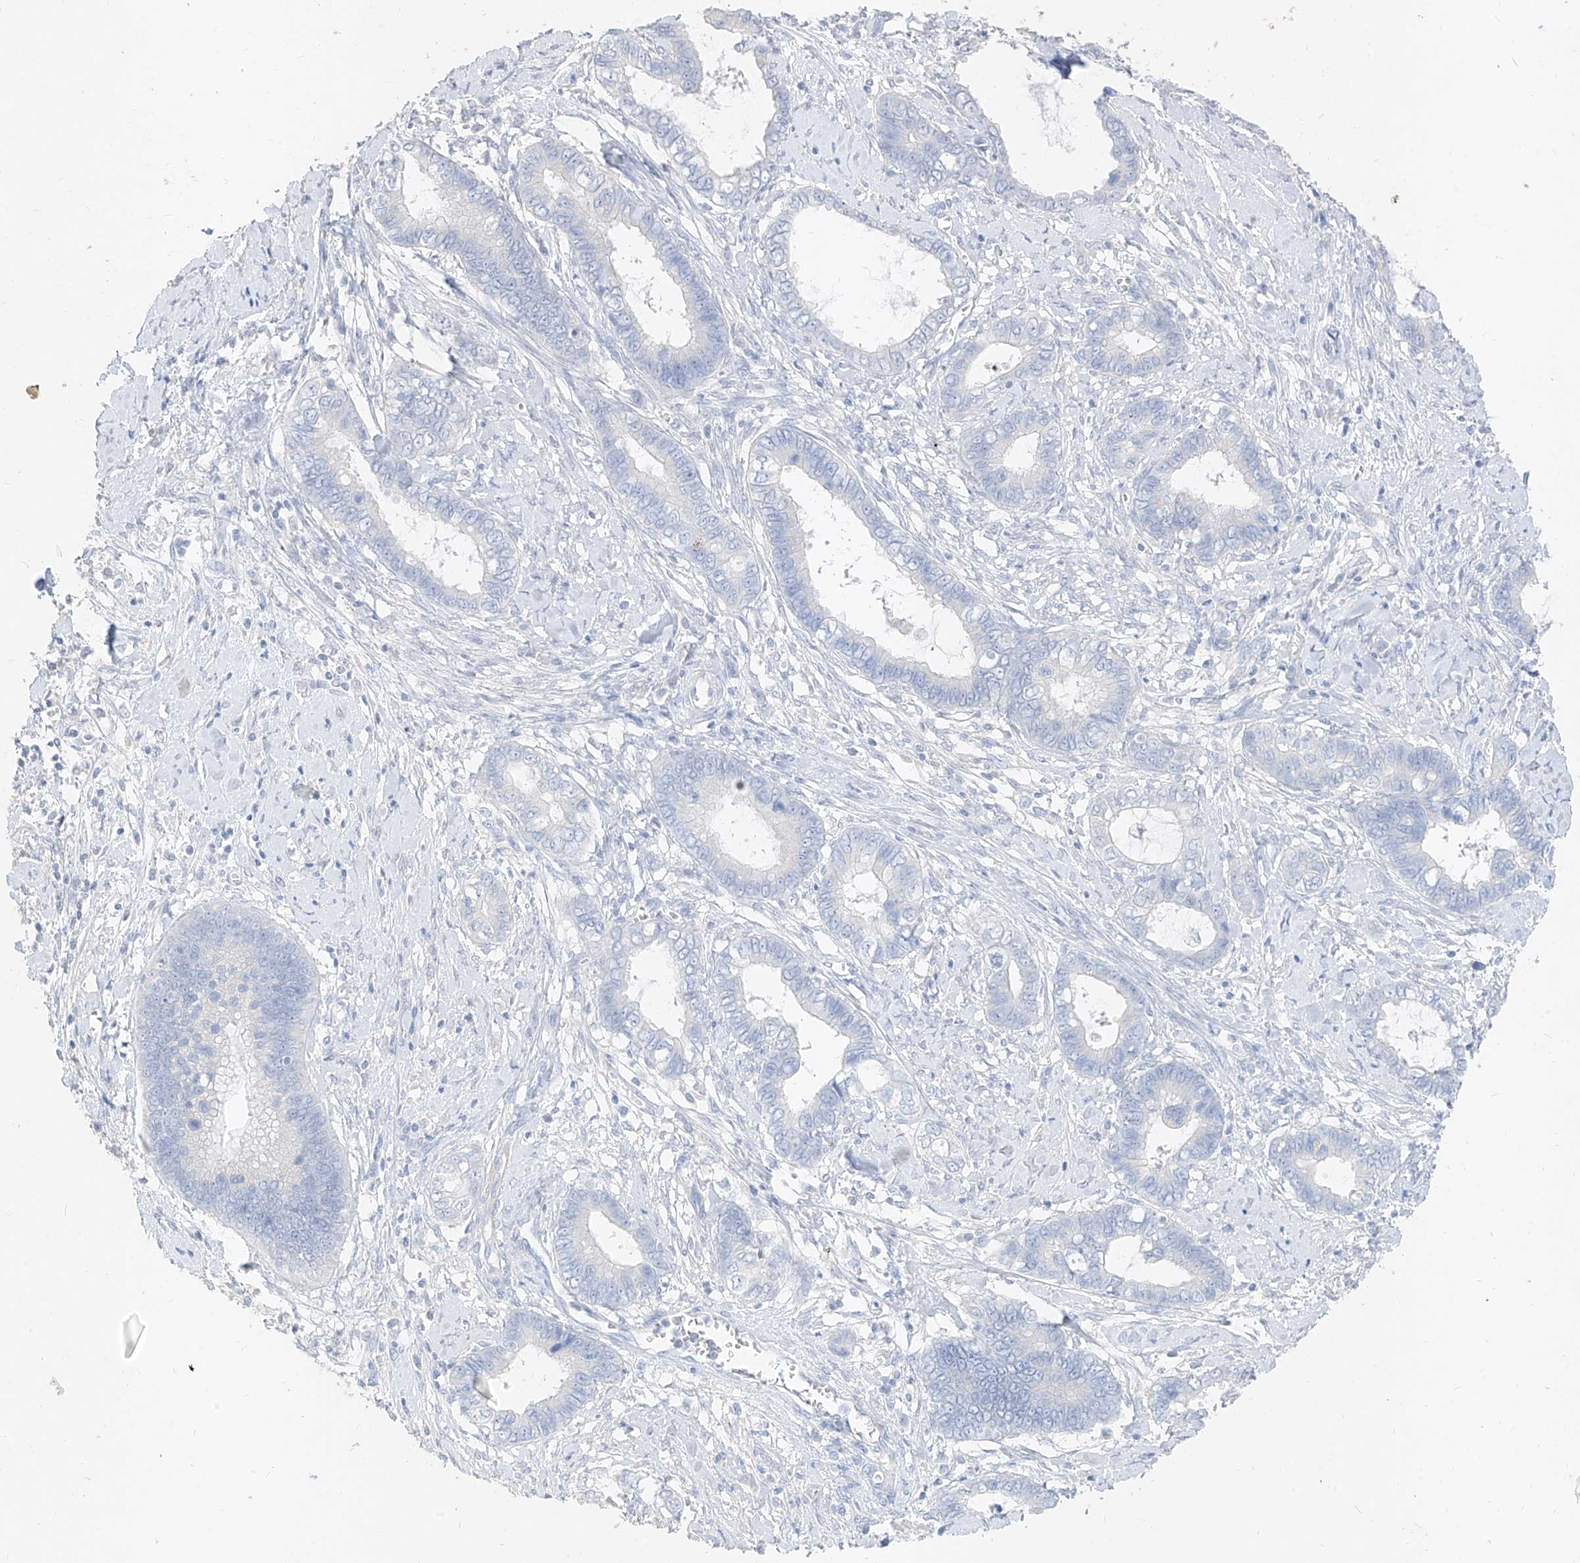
{"staining": {"intensity": "negative", "quantity": "none", "location": "none"}, "tissue": "cervical cancer", "cell_type": "Tumor cells", "image_type": "cancer", "snomed": [{"axis": "morphology", "description": "Adenocarcinoma, NOS"}, {"axis": "topography", "description": "Cervix"}], "caption": "A high-resolution micrograph shows immunohistochemistry (IHC) staining of cervical cancer, which reveals no significant positivity in tumor cells.", "gene": "ZZEF1", "patient": {"sex": "female", "age": 44}}